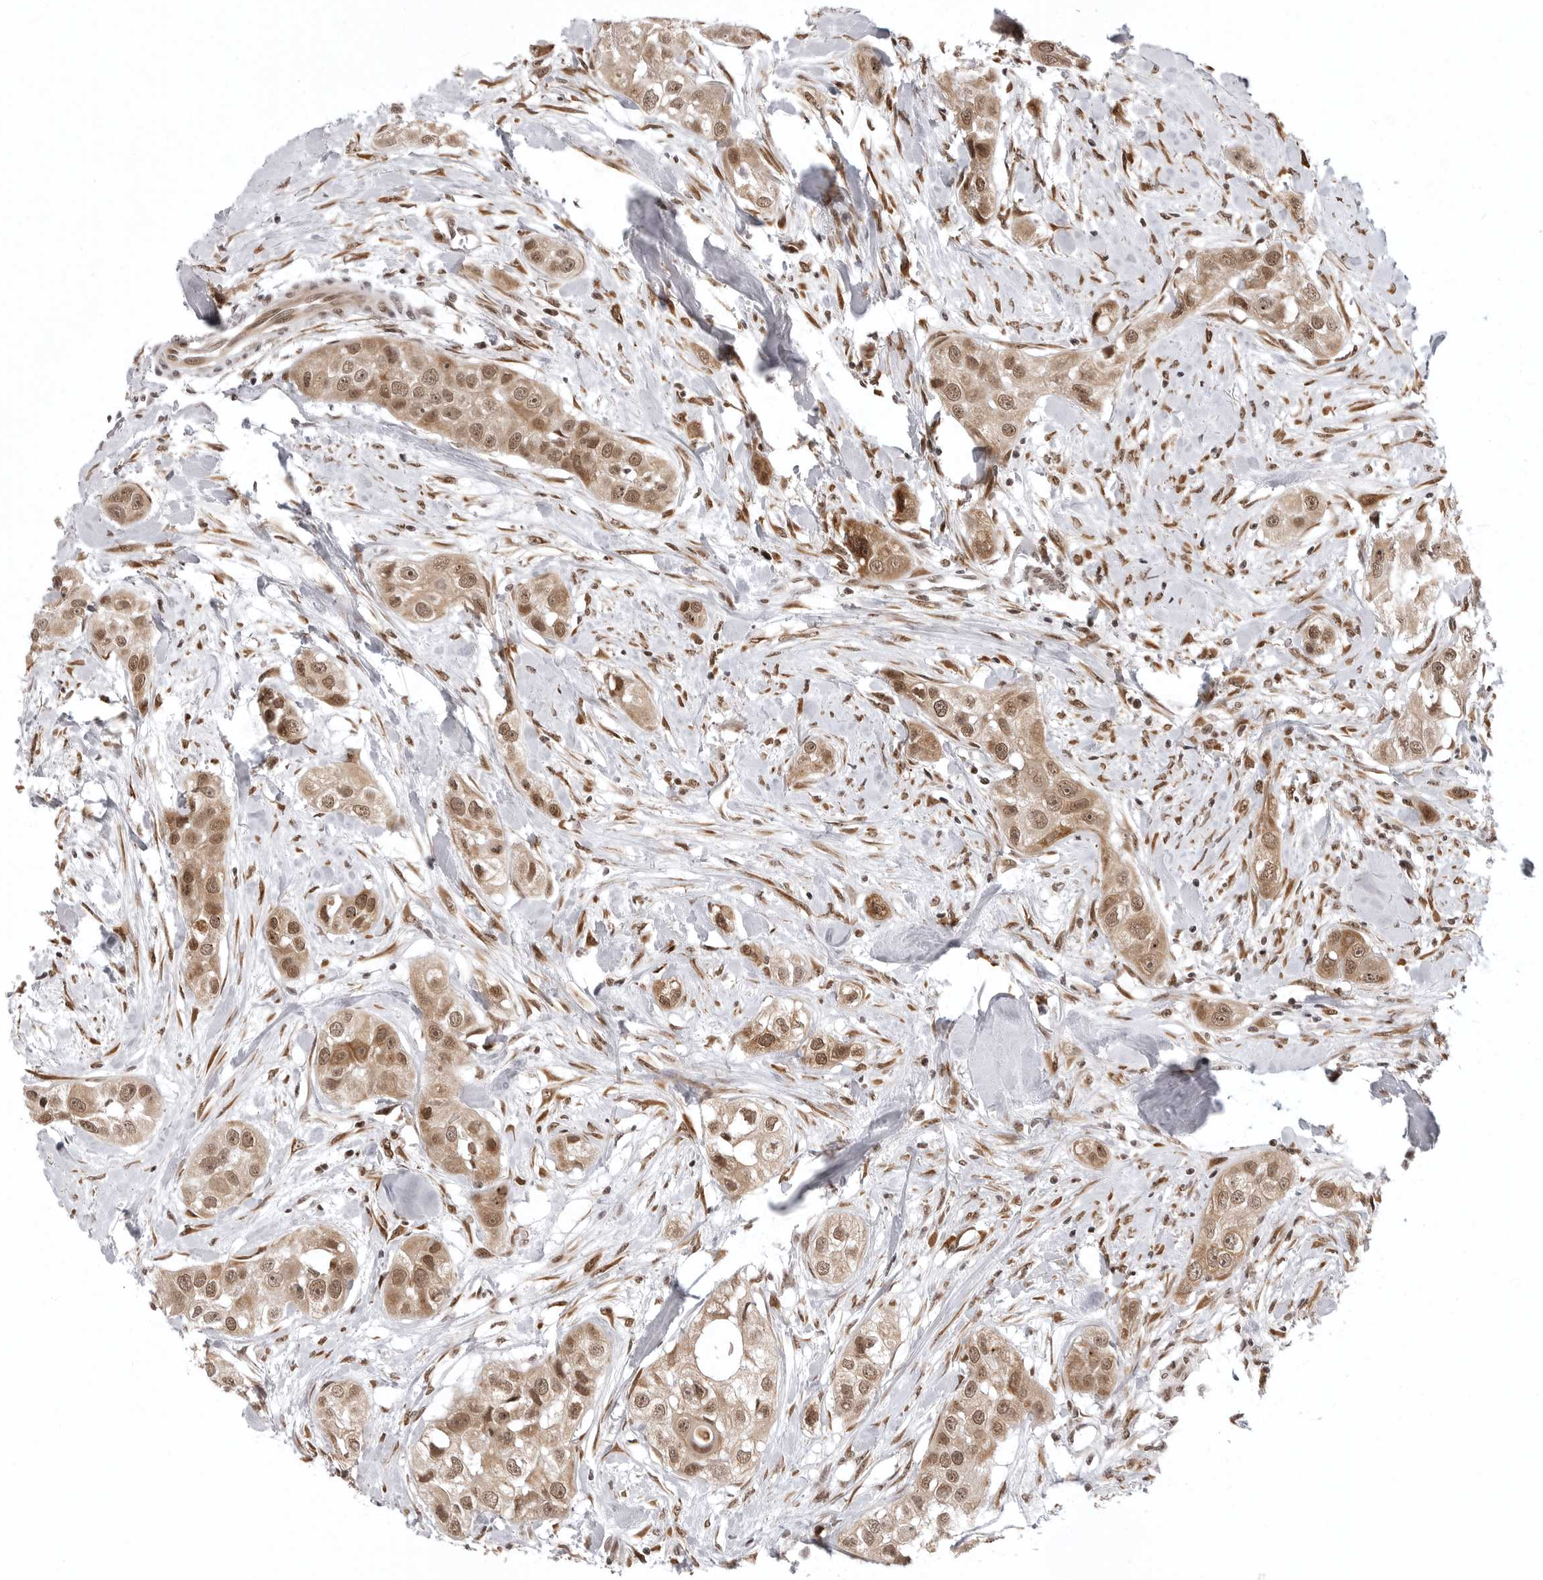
{"staining": {"intensity": "moderate", "quantity": ">75%", "location": "cytoplasmic/membranous,nuclear"}, "tissue": "head and neck cancer", "cell_type": "Tumor cells", "image_type": "cancer", "snomed": [{"axis": "morphology", "description": "Normal tissue, NOS"}, {"axis": "morphology", "description": "Squamous cell carcinoma, NOS"}, {"axis": "topography", "description": "Skeletal muscle"}, {"axis": "topography", "description": "Head-Neck"}], "caption": "Squamous cell carcinoma (head and neck) was stained to show a protein in brown. There is medium levels of moderate cytoplasmic/membranous and nuclear positivity in about >75% of tumor cells.", "gene": "PRDM10", "patient": {"sex": "male", "age": 51}}